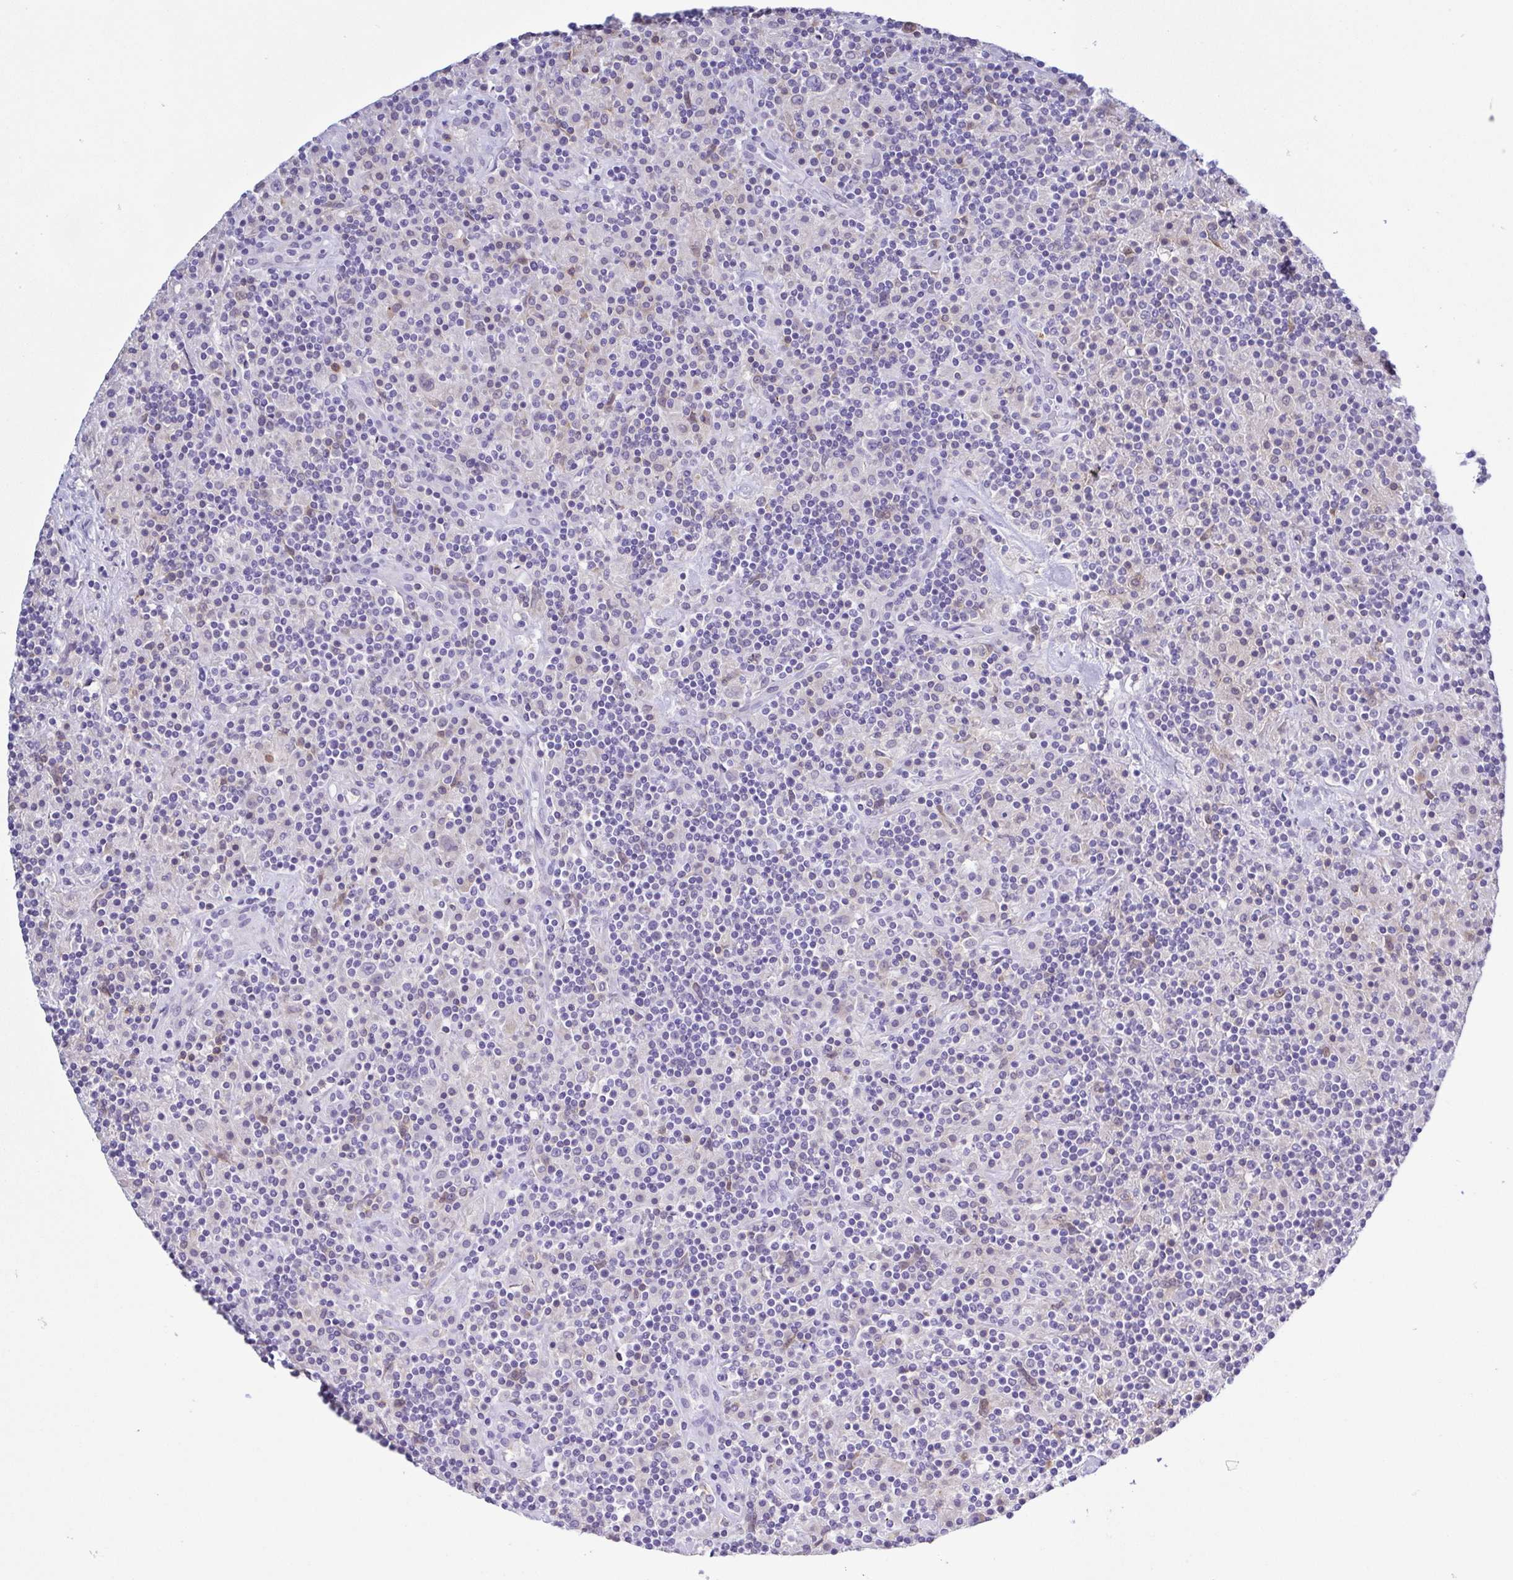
{"staining": {"intensity": "negative", "quantity": "none", "location": "none"}, "tissue": "lymphoma", "cell_type": "Tumor cells", "image_type": "cancer", "snomed": [{"axis": "morphology", "description": "Hodgkin's disease, NOS"}, {"axis": "topography", "description": "Lymph node"}], "caption": "The immunohistochemistry histopathology image has no significant staining in tumor cells of Hodgkin's disease tissue.", "gene": "PGLYRP1", "patient": {"sex": "male", "age": 70}}